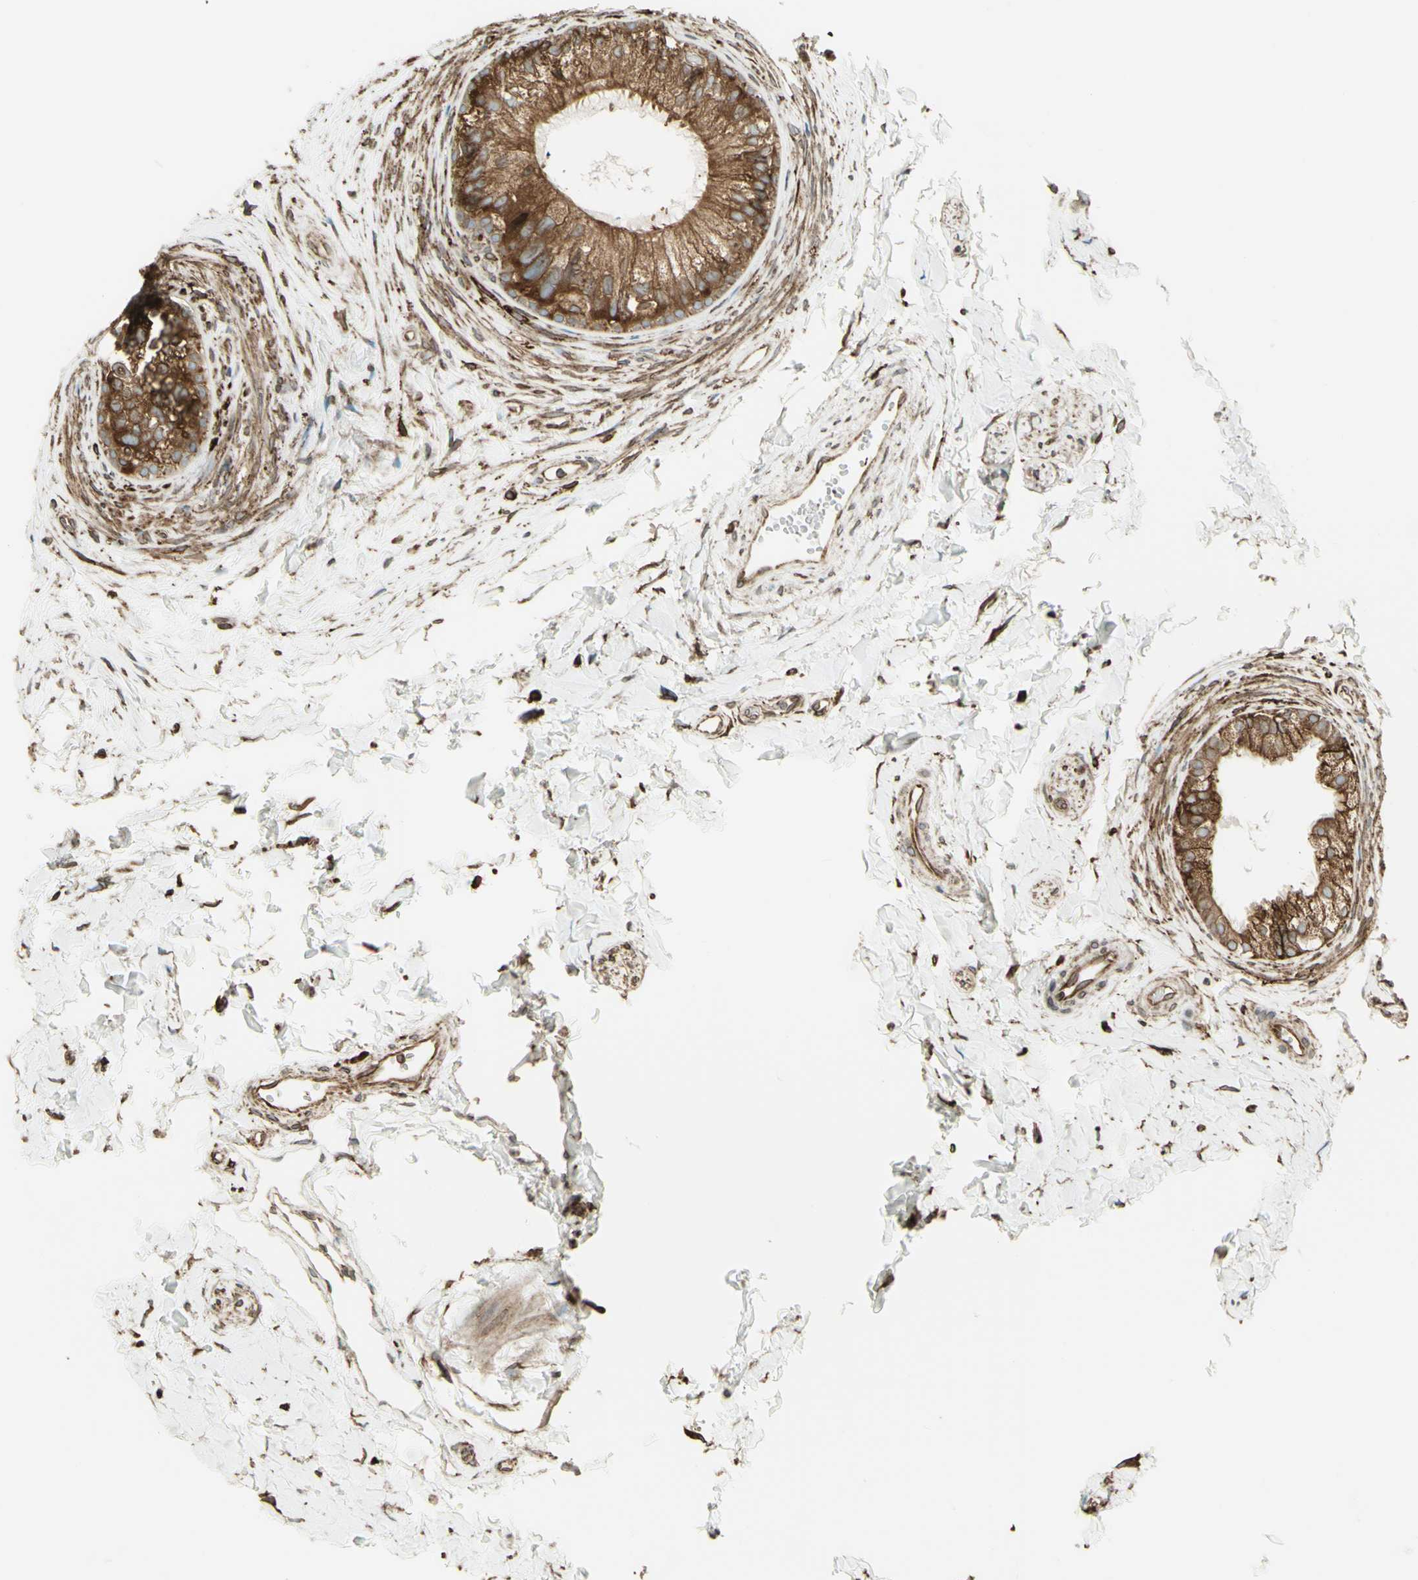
{"staining": {"intensity": "strong", "quantity": ">75%", "location": "cytoplasmic/membranous"}, "tissue": "epididymis", "cell_type": "Glandular cells", "image_type": "normal", "snomed": [{"axis": "morphology", "description": "Normal tissue, NOS"}, {"axis": "topography", "description": "Epididymis"}], "caption": "Protein expression analysis of unremarkable epididymis displays strong cytoplasmic/membranous positivity in about >75% of glandular cells.", "gene": "CANX", "patient": {"sex": "male", "age": 56}}